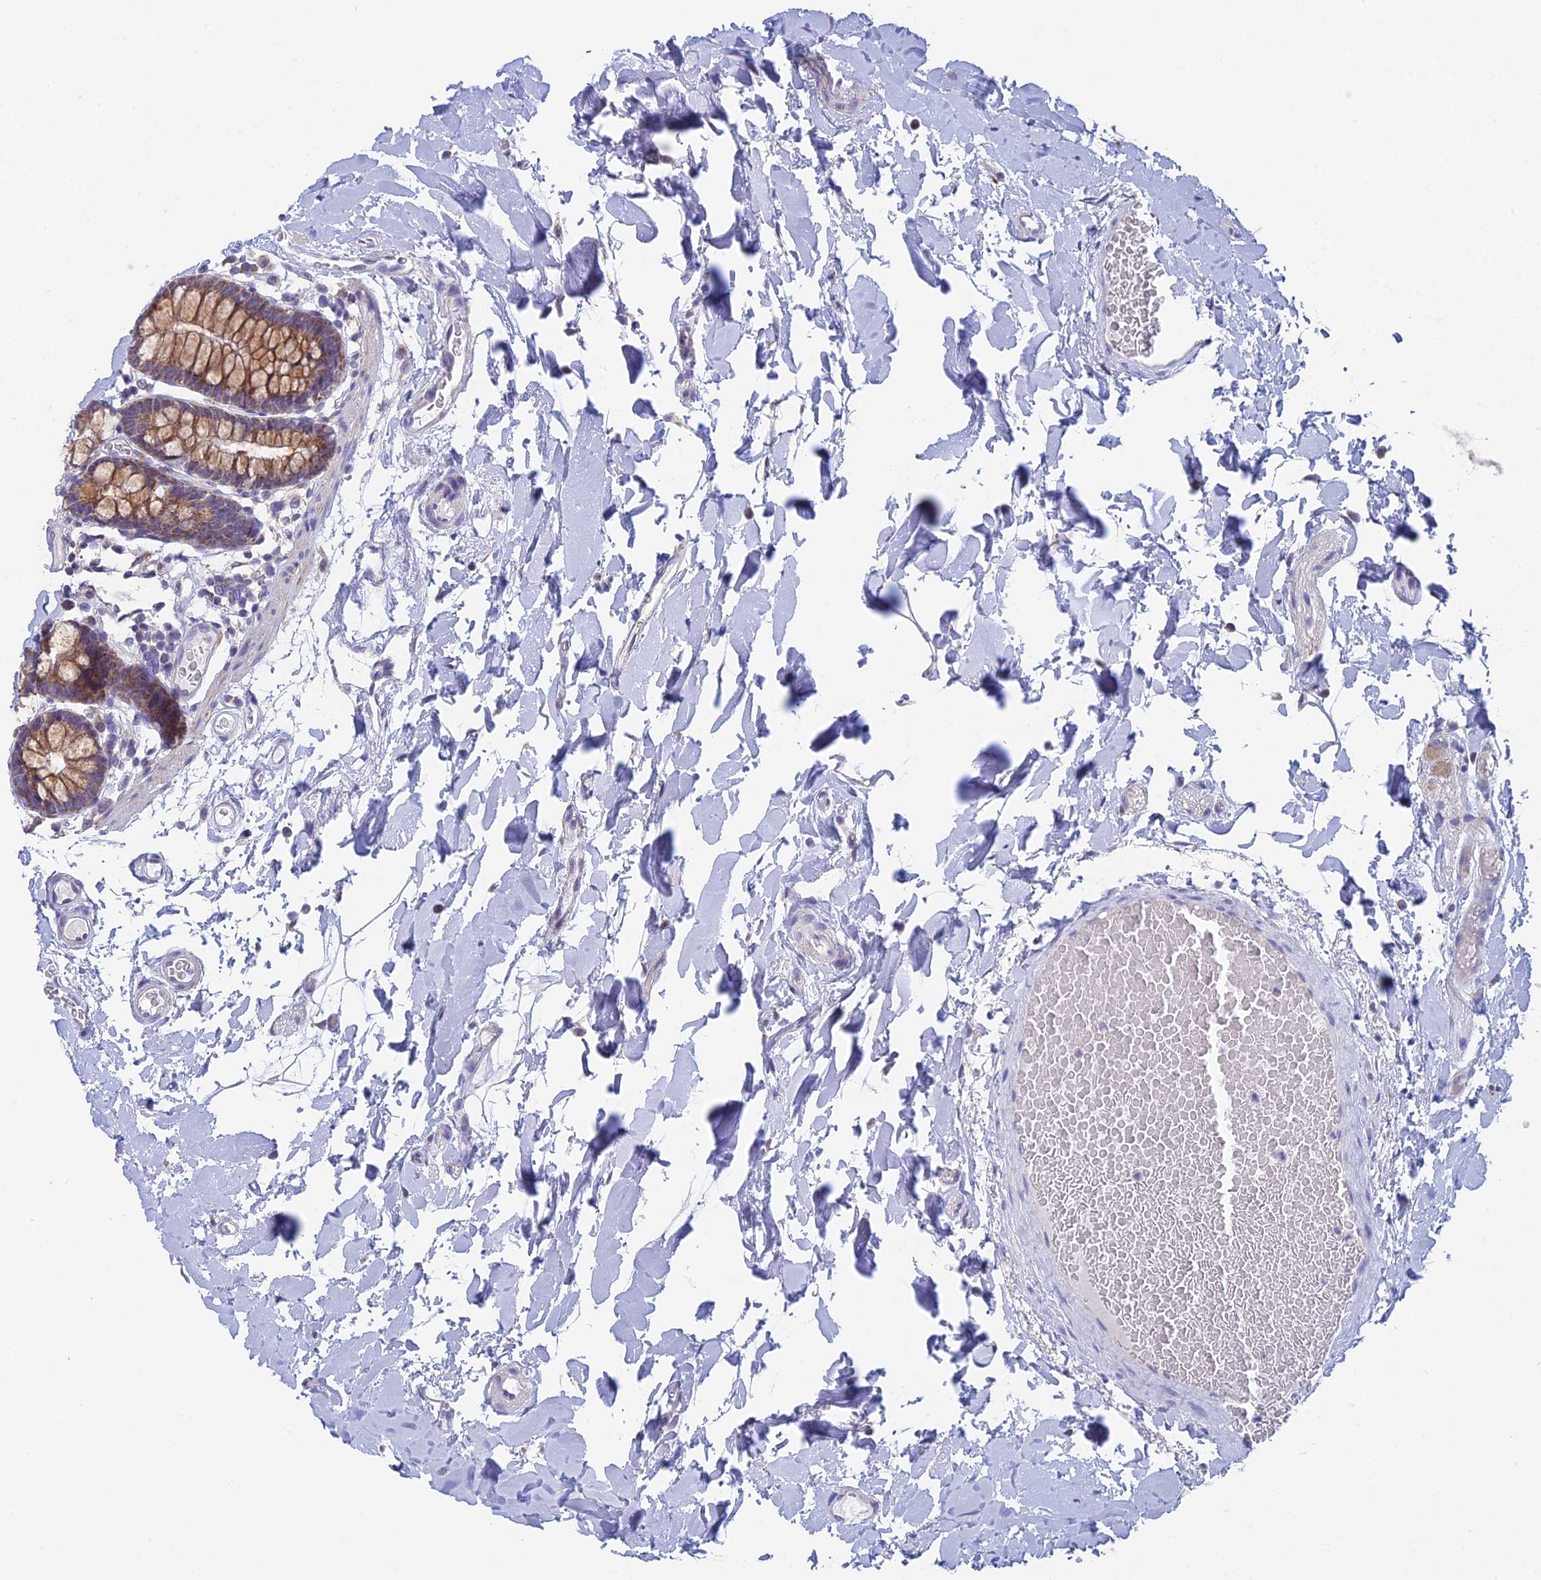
{"staining": {"intensity": "negative", "quantity": "none", "location": "none"}, "tissue": "colon", "cell_type": "Endothelial cells", "image_type": "normal", "snomed": [{"axis": "morphology", "description": "Normal tissue, NOS"}, {"axis": "topography", "description": "Colon"}], "caption": "Colon stained for a protein using immunohistochemistry (IHC) displays no expression endothelial cells.", "gene": "REXO5", "patient": {"sex": "male", "age": 75}}